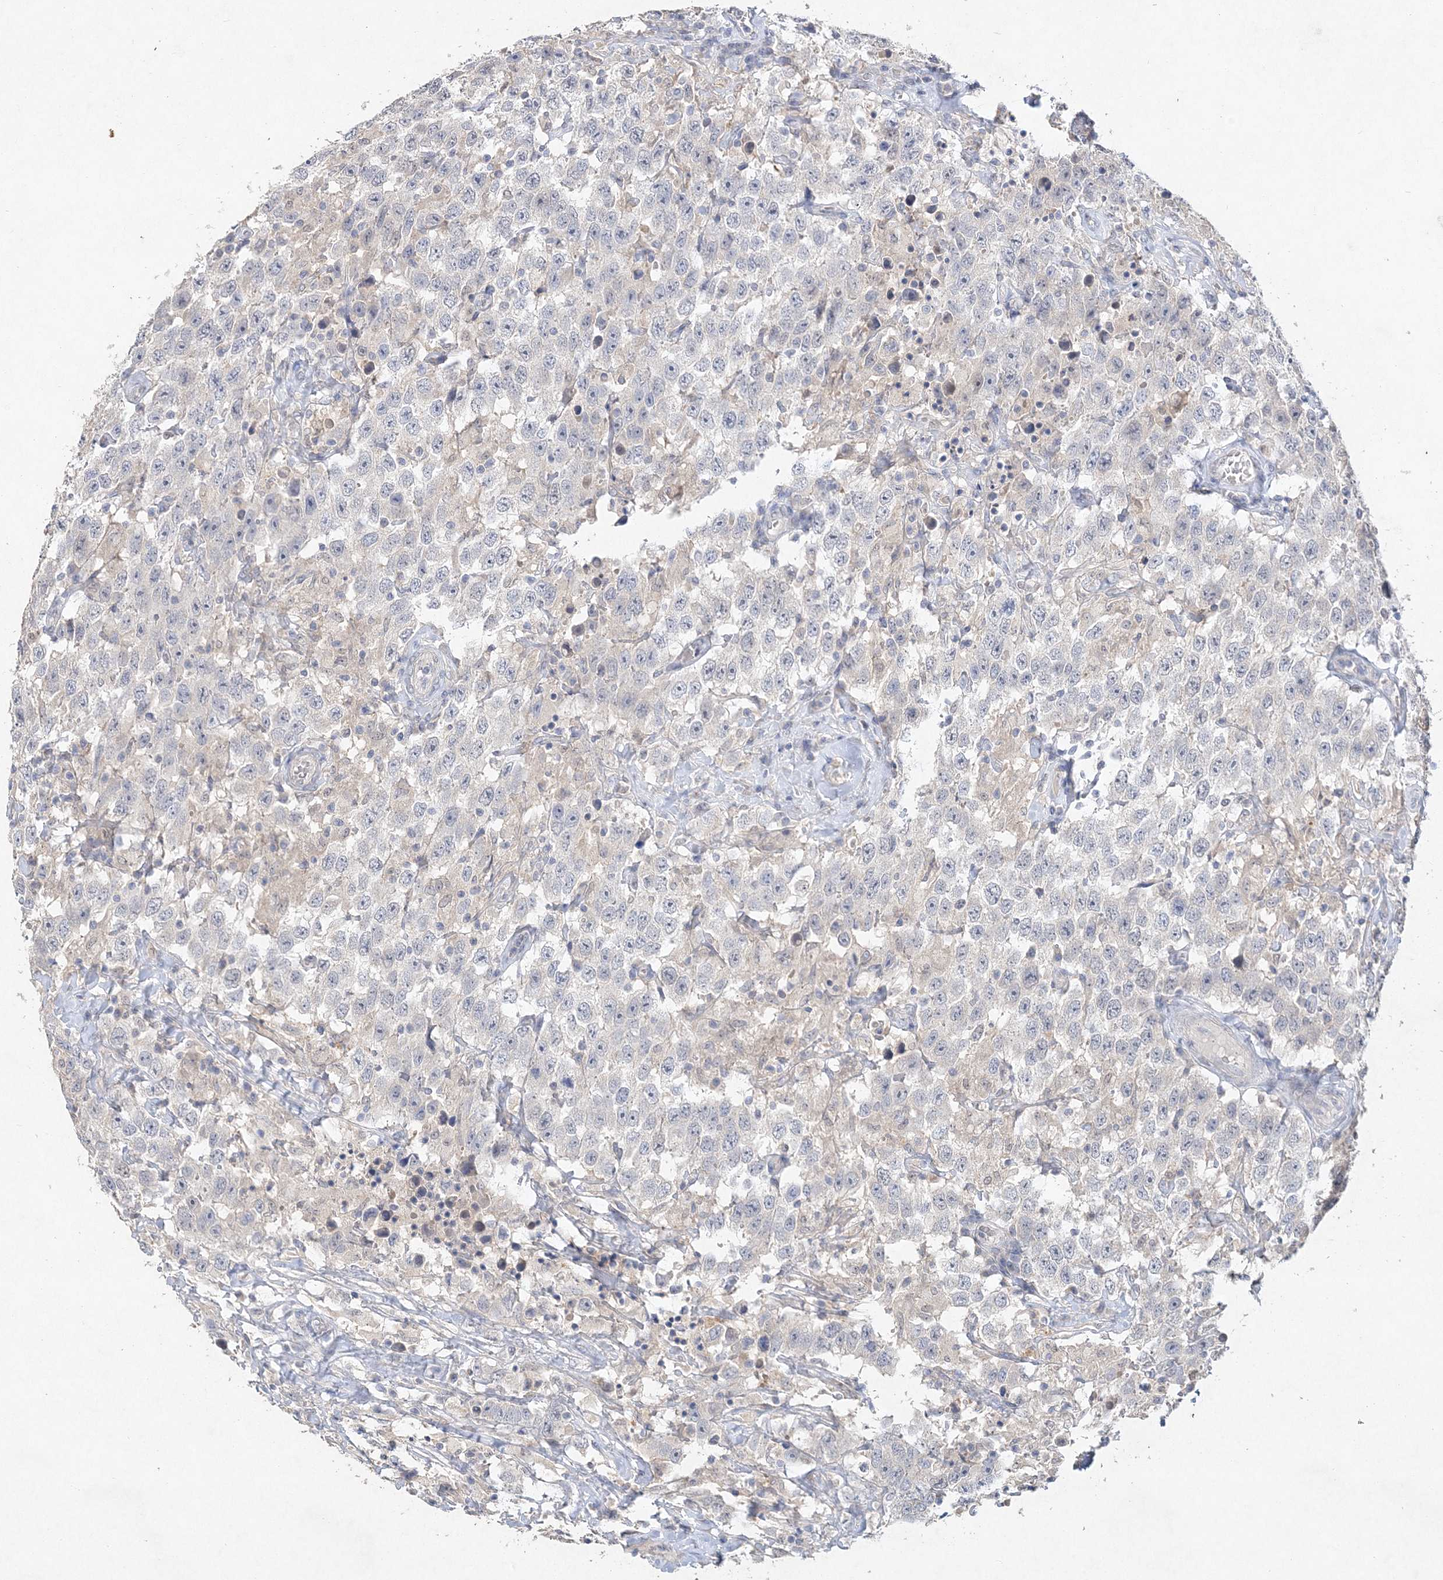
{"staining": {"intensity": "negative", "quantity": "none", "location": "none"}, "tissue": "testis cancer", "cell_type": "Tumor cells", "image_type": "cancer", "snomed": [{"axis": "morphology", "description": "Seminoma, NOS"}, {"axis": "topography", "description": "Testis"}], "caption": "Immunohistochemistry micrograph of neoplastic tissue: testis seminoma stained with DAB (3,3'-diaminobenzidine) shows no significant protein positivity in tumor cells. The staining was performed using DAB to visualize the protein expression in brown, while the nuclei were stained in blue with hematoxylin (Magnification: 20x).", "gene": "MAT2B", "patient": {"sex": "male", "age": 41}}